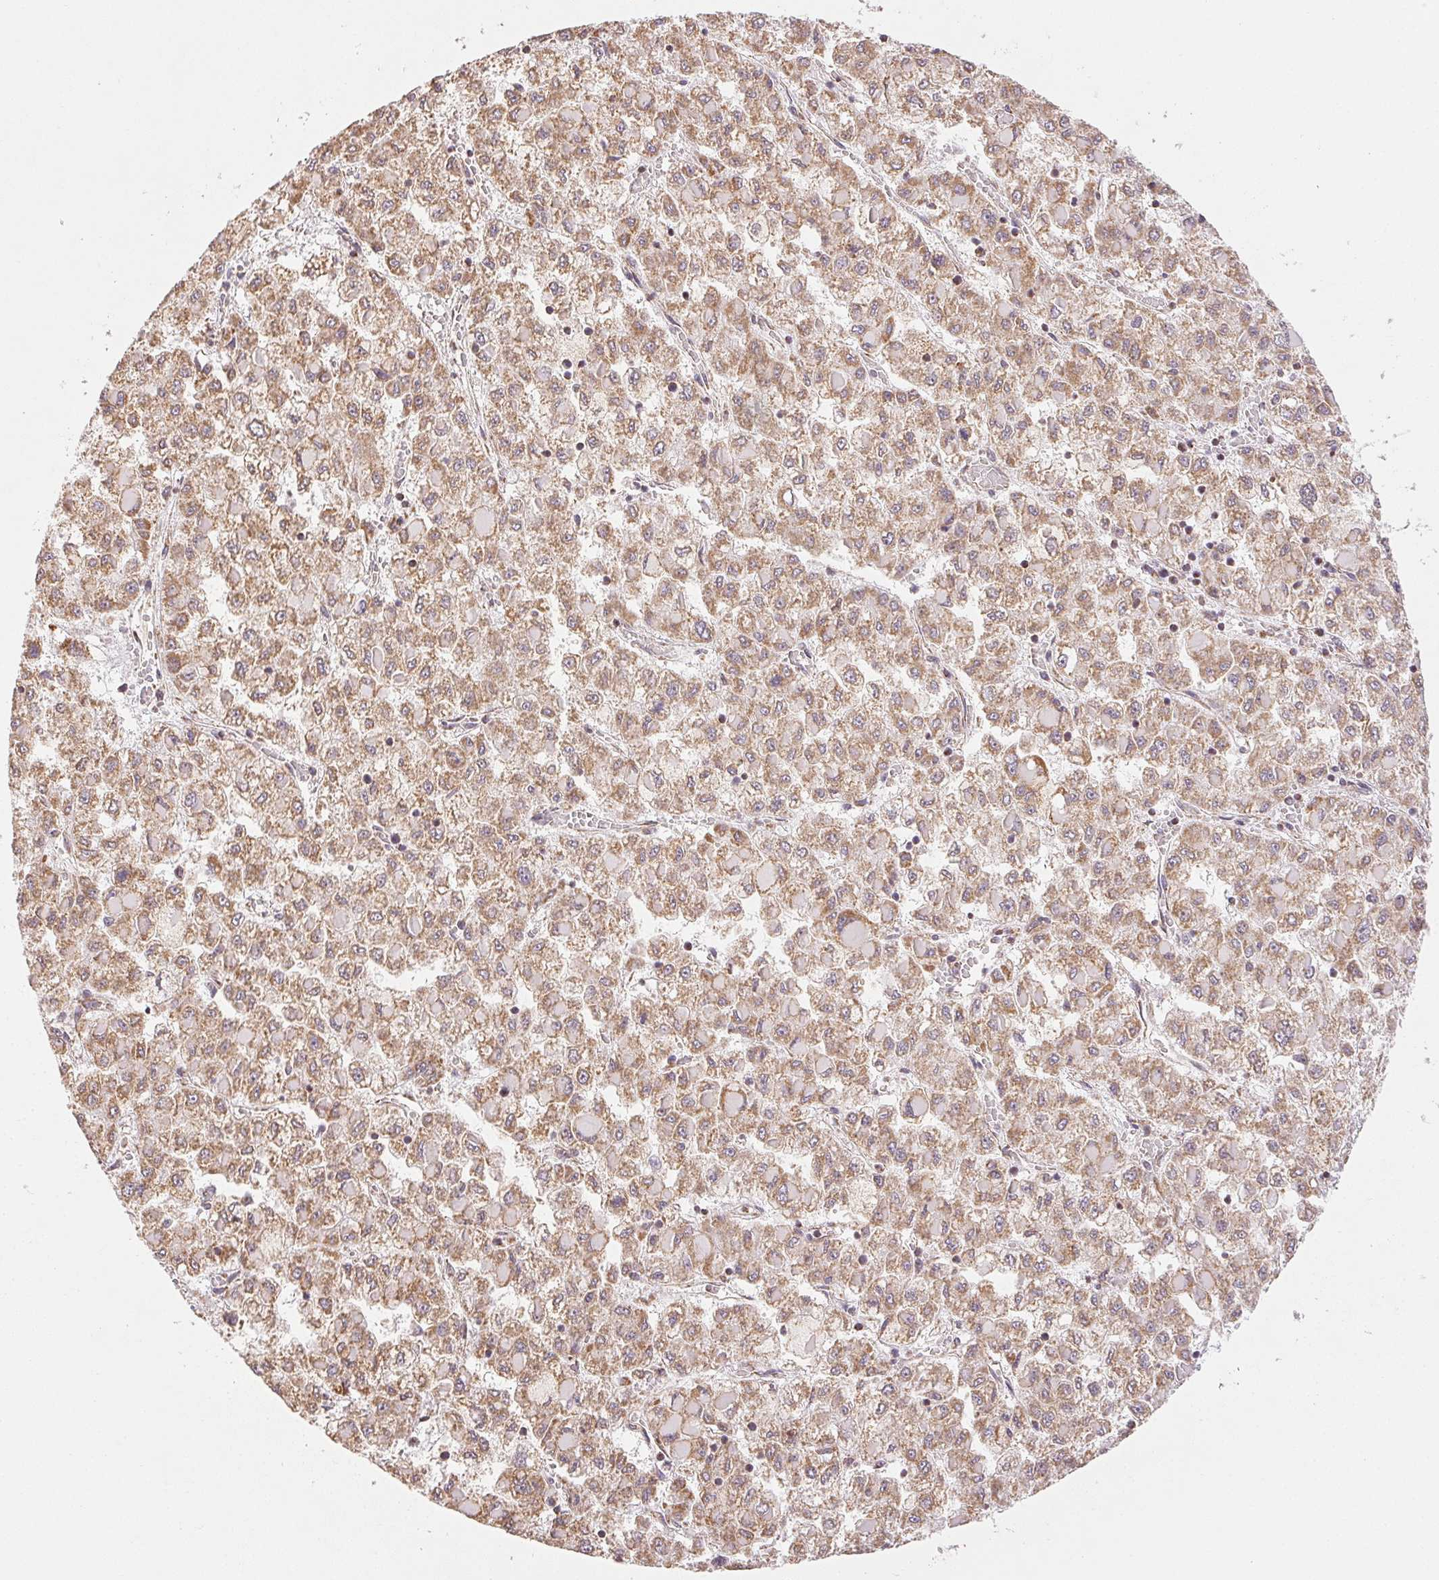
{"staining": {"intensity": "moderate", "quantity": ">75%", "location": "cytoplasmic/membranous"}, "tissue": "liver cancer", "cell_type": "Tumor cells", "image_type": "cancer", "snomed": [{"axis": "morphology", "description": "Carcinoma, Hepatocellular, NOS"}, {"axis": "topography", "description": "Liver"}], "caption": "The micrograph displays staining of liver cancer, revealing moderate cytoplasmic/membranous protein expression (brown color) within tumor cells.", "gene": "CLASP1", "patient": {"sex": "male", "age": 40}}